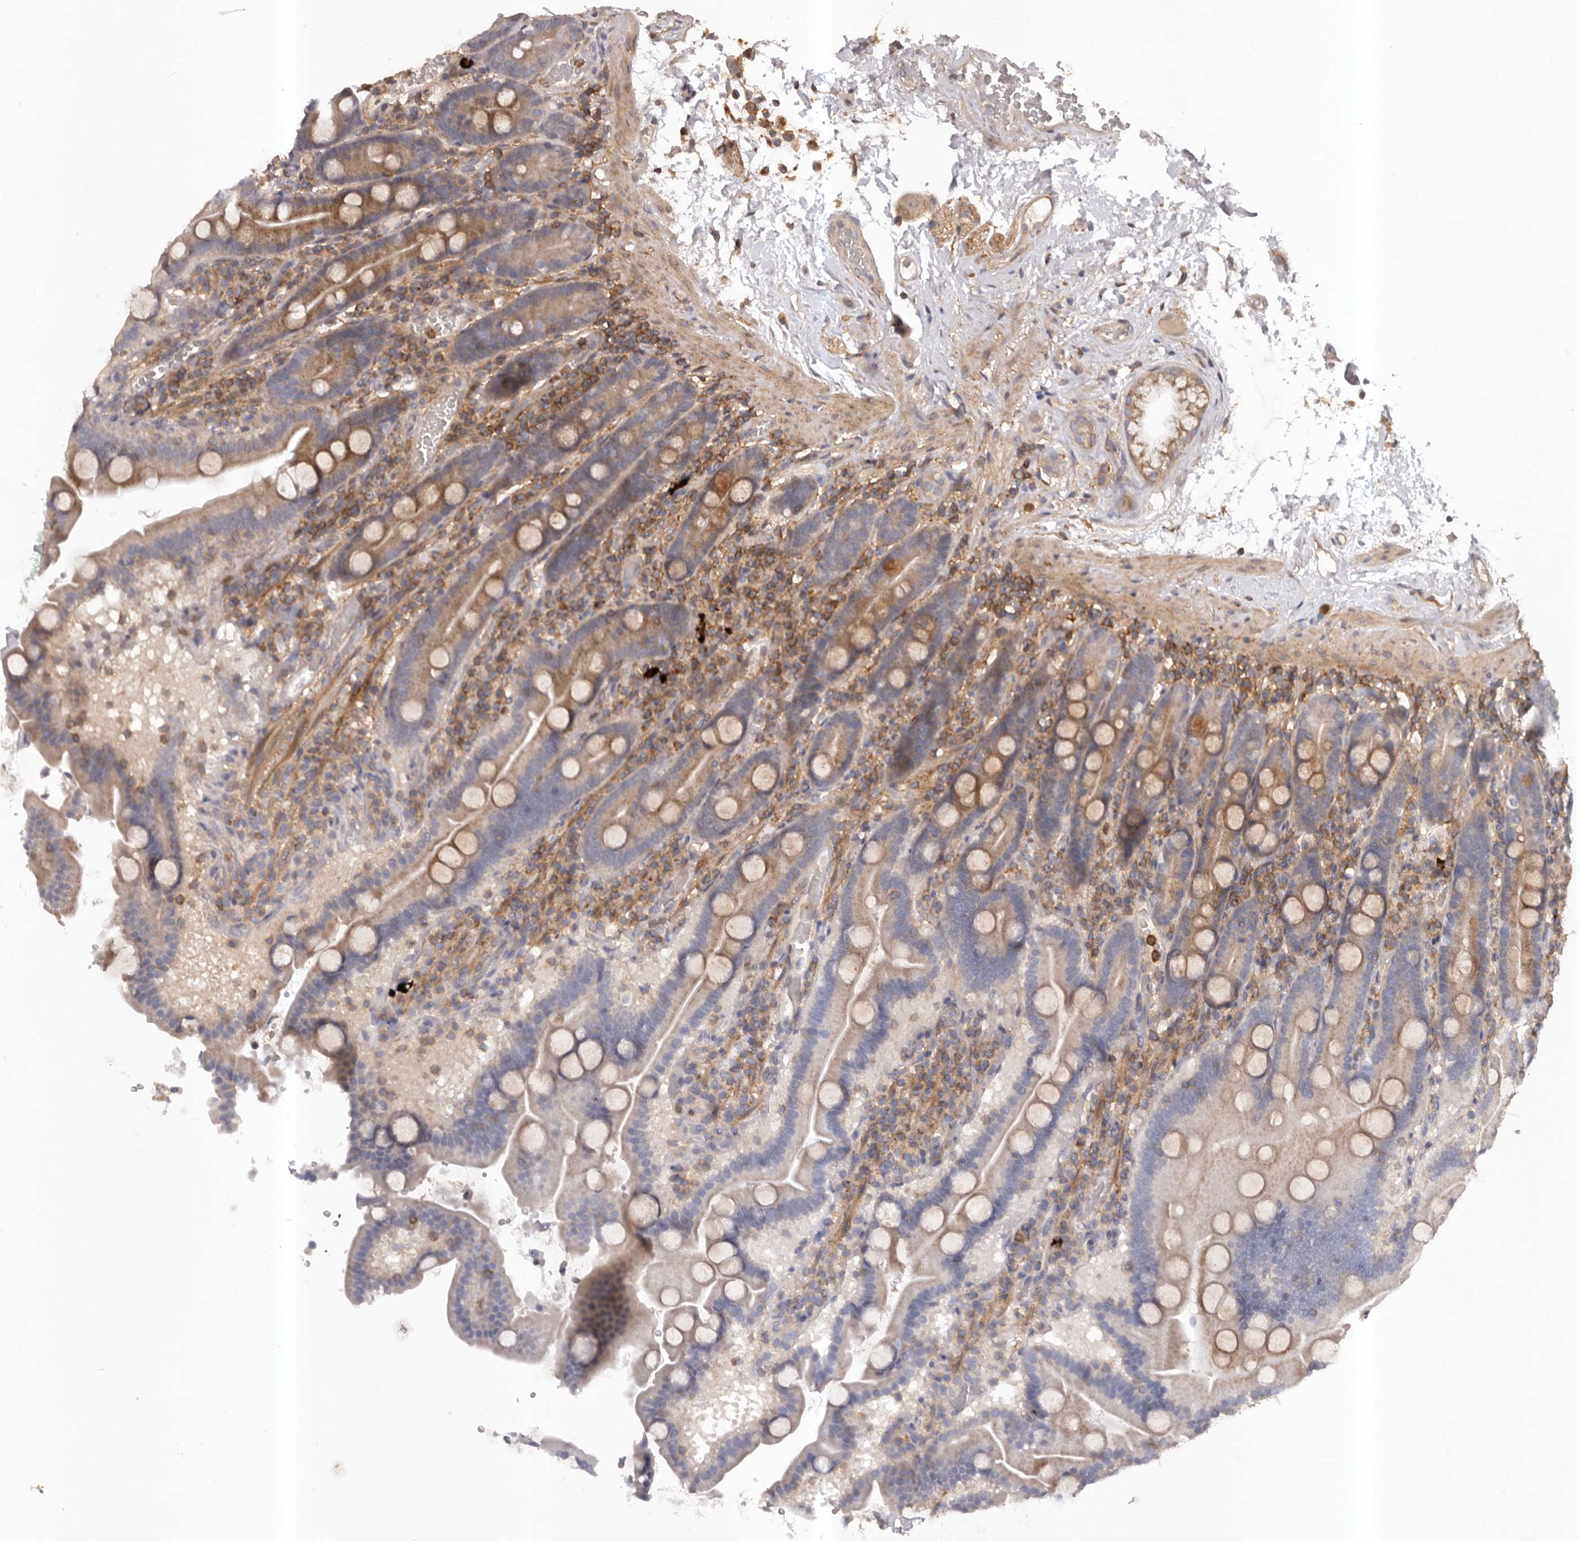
{"staining": {"intensity": "moderate", "quantity": "<25%", "location": "cytoplasmic/membranous"}, "tissue": "duodenum", "cell_type": "Glandular cells", "image_type": "normal", "snomed": [{"axis": "morphology", "description": "Normal tissue, NOS"}, {"axis": "topography", "description": "Duodenum"}], "caption": "High-power microscopy captured an IHC micrograph of normal duodenum, revealing moderate cytoplasmic/membranous staining in approximately <25% of glandular cells.", "gene": "GLIPR2", "patient": {"sex": "male", "age": 55}}